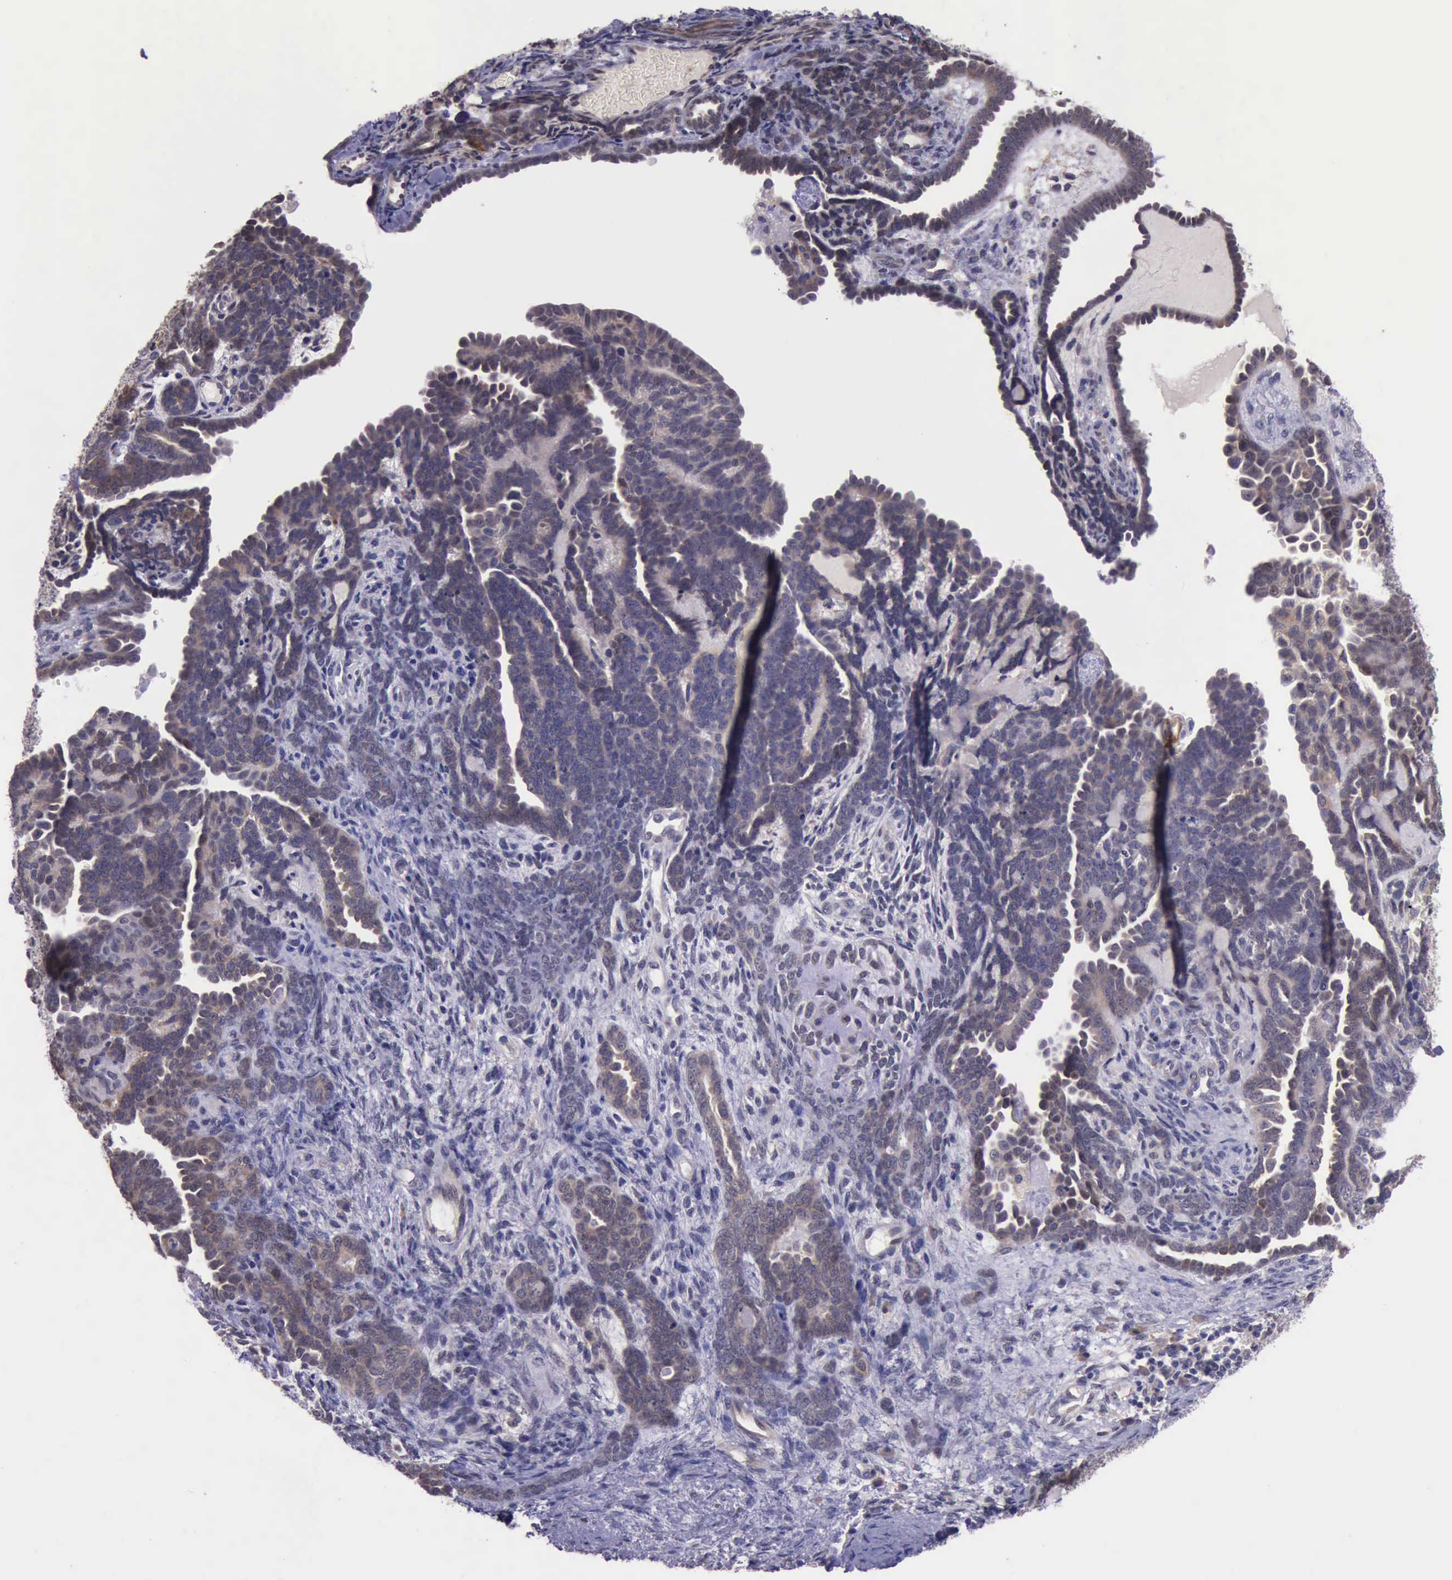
{"staining": {"intensity": "moderate", "quantity": ">75%", "location": "cytoplasmic/membranous"}, "tissue": "endometrial cancer", "cell_type": "Tumor cells", "image_type": "cancer", "snomed": [{"axis": "morphology", "description": "Neoplasm, malignant, NOS"}, {"axis": "topography", "description": "Endometrium"}], "caption": "Immunohistochemical staining of human endometrial cancer (malignant neoplasm) displays medium levels of moderate cytoplasmic/membranous protein staining in about >75% of tumor cells.", "gene": "PLEK2", "patient": {"sex": "female", "age": 74}}